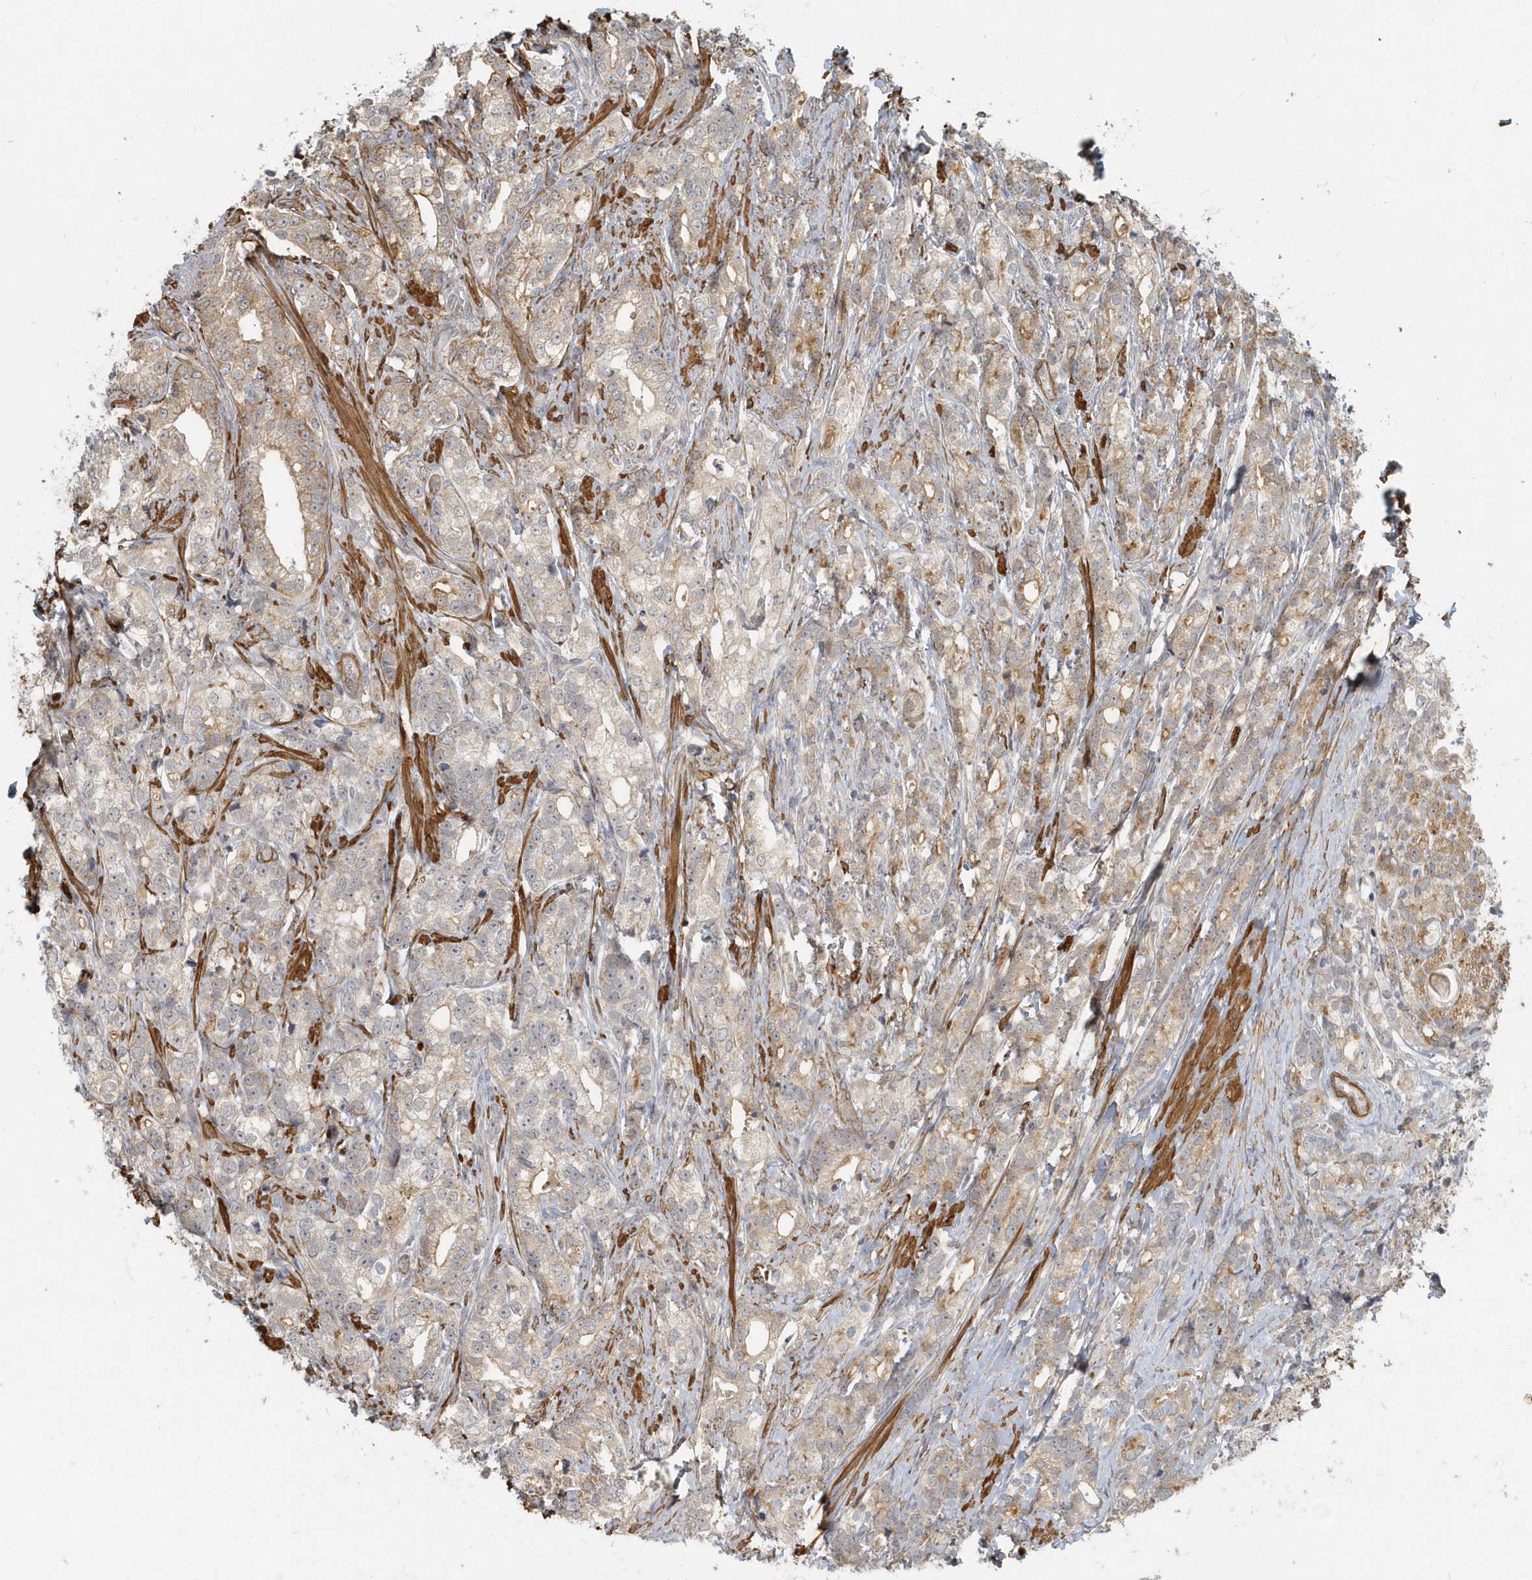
{"staining": {"intensity": "moderate", "quantity": "25%-75%", "location": "cytoplasmic/membranous"}, "tissue": "prostate cancer", "cell_type": "Tumor cells", "image_type": "cancer", "snomed": [{"axis": "morphology", "description": "Adenocarcinoma, High grade"}, {"axis": "topography", "description": "Prostate"}], "caption": "Protein expression analysis of prostate cancer demonstrates moderate cytoplasmic/membranous staining in about 25%-75% of tumor cells.", "gene": "NAPB", "patient": {"sex": "male", "age": 69}}